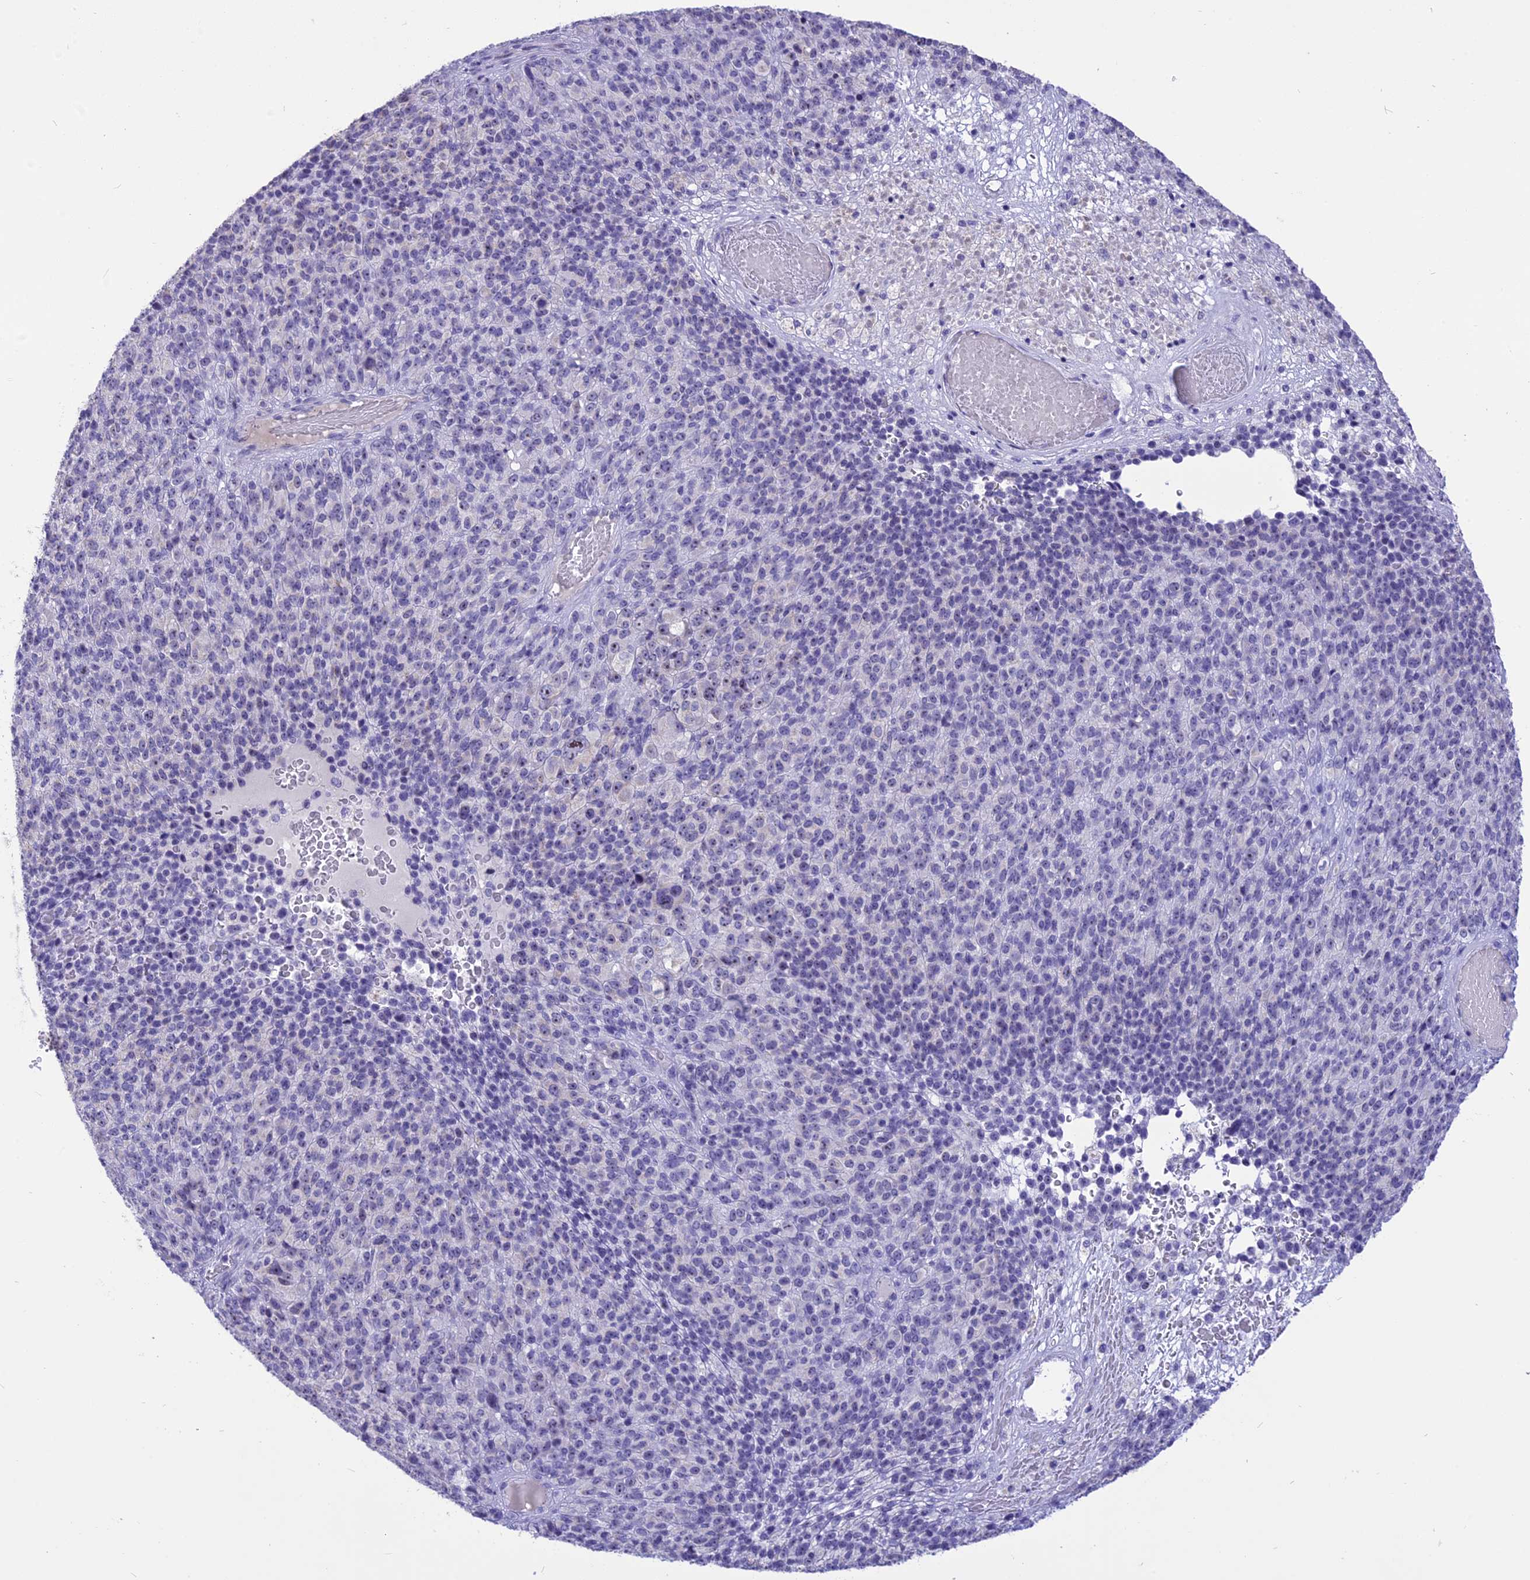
{"staining": {"intensity": "negative", "quantity": "none", "location": "none"}, "tissue": "melanoma", "cell_type": "Tumor cells", "image_type": "cancer", "snomed": [{"axis": "morphology", "description": "Malignant melanoma, Metastatic site"}, {"axis": "topography", "description": "Brain"}], "caption": "High magnification brightfield microscopy of malignant melanoma (metastatic site) stained with DAB (brown) and counterstained with hematoxylin (blue): tumor cells show no significant staining.", "gene": "CMSS1", "patient": {"sex": "female", "age": 56}}